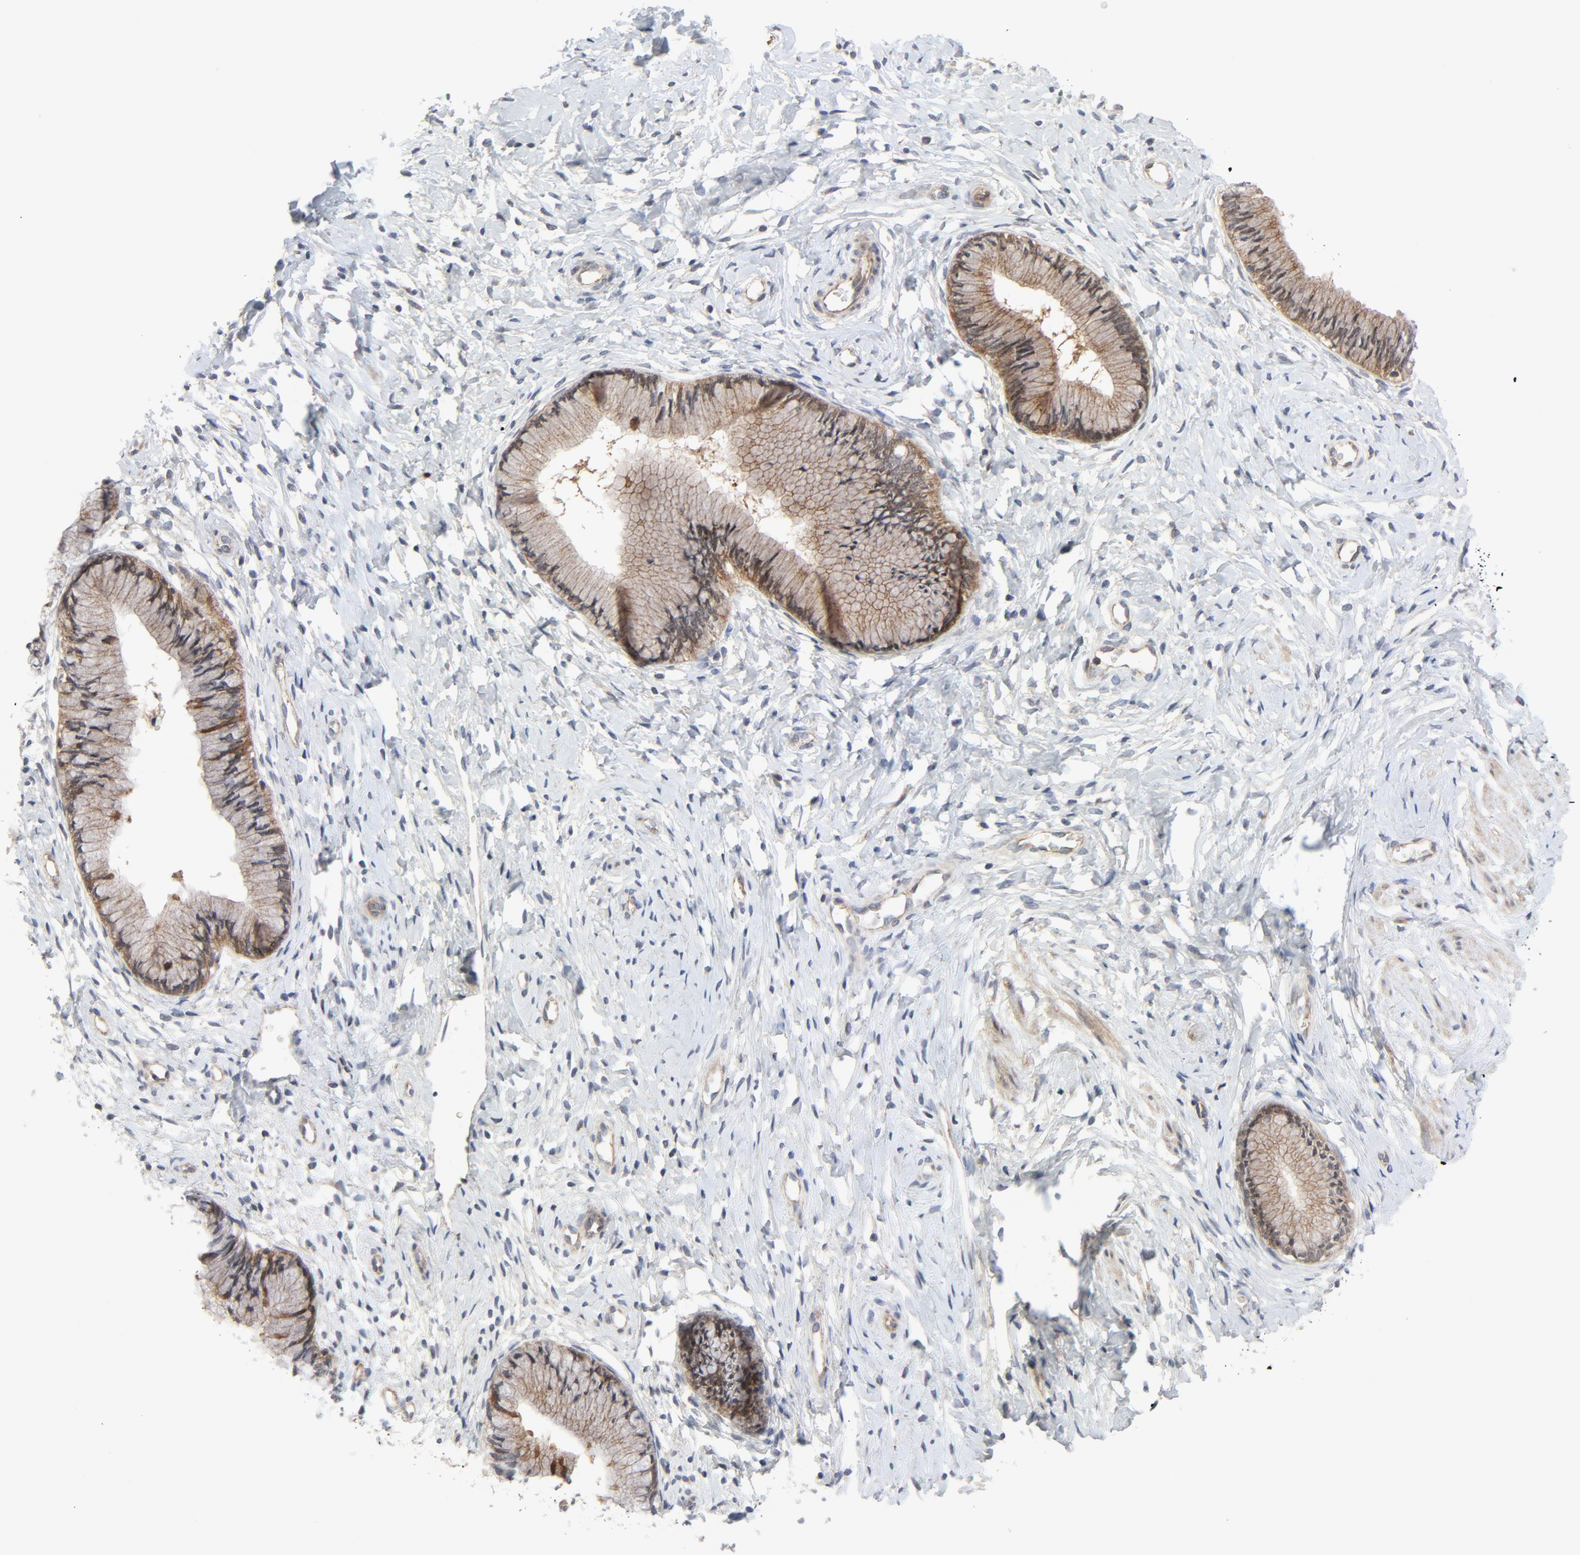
{"staining": {"intensity": "strong", "quantity": ">75%", "location": "cytoplasmic/membranous"}, "tissue": "cervix", "cell_type": "Glandular cells", "image_type": "normal", "snomed": [{"axis": "morphology", "description": "Normal tissue, NOS"}, {"axis": "topography", "description": "Cervix"}], "caption": "Immunohistochemical staining of benign human cervix exhibits >75% levels of strong cytoplasmic/membranous protein positivity in about >75% of glandular cells. Nuclei are stained in blue.", "gene": "TSG101", "patient": {"sex": "female", "age": 46}}